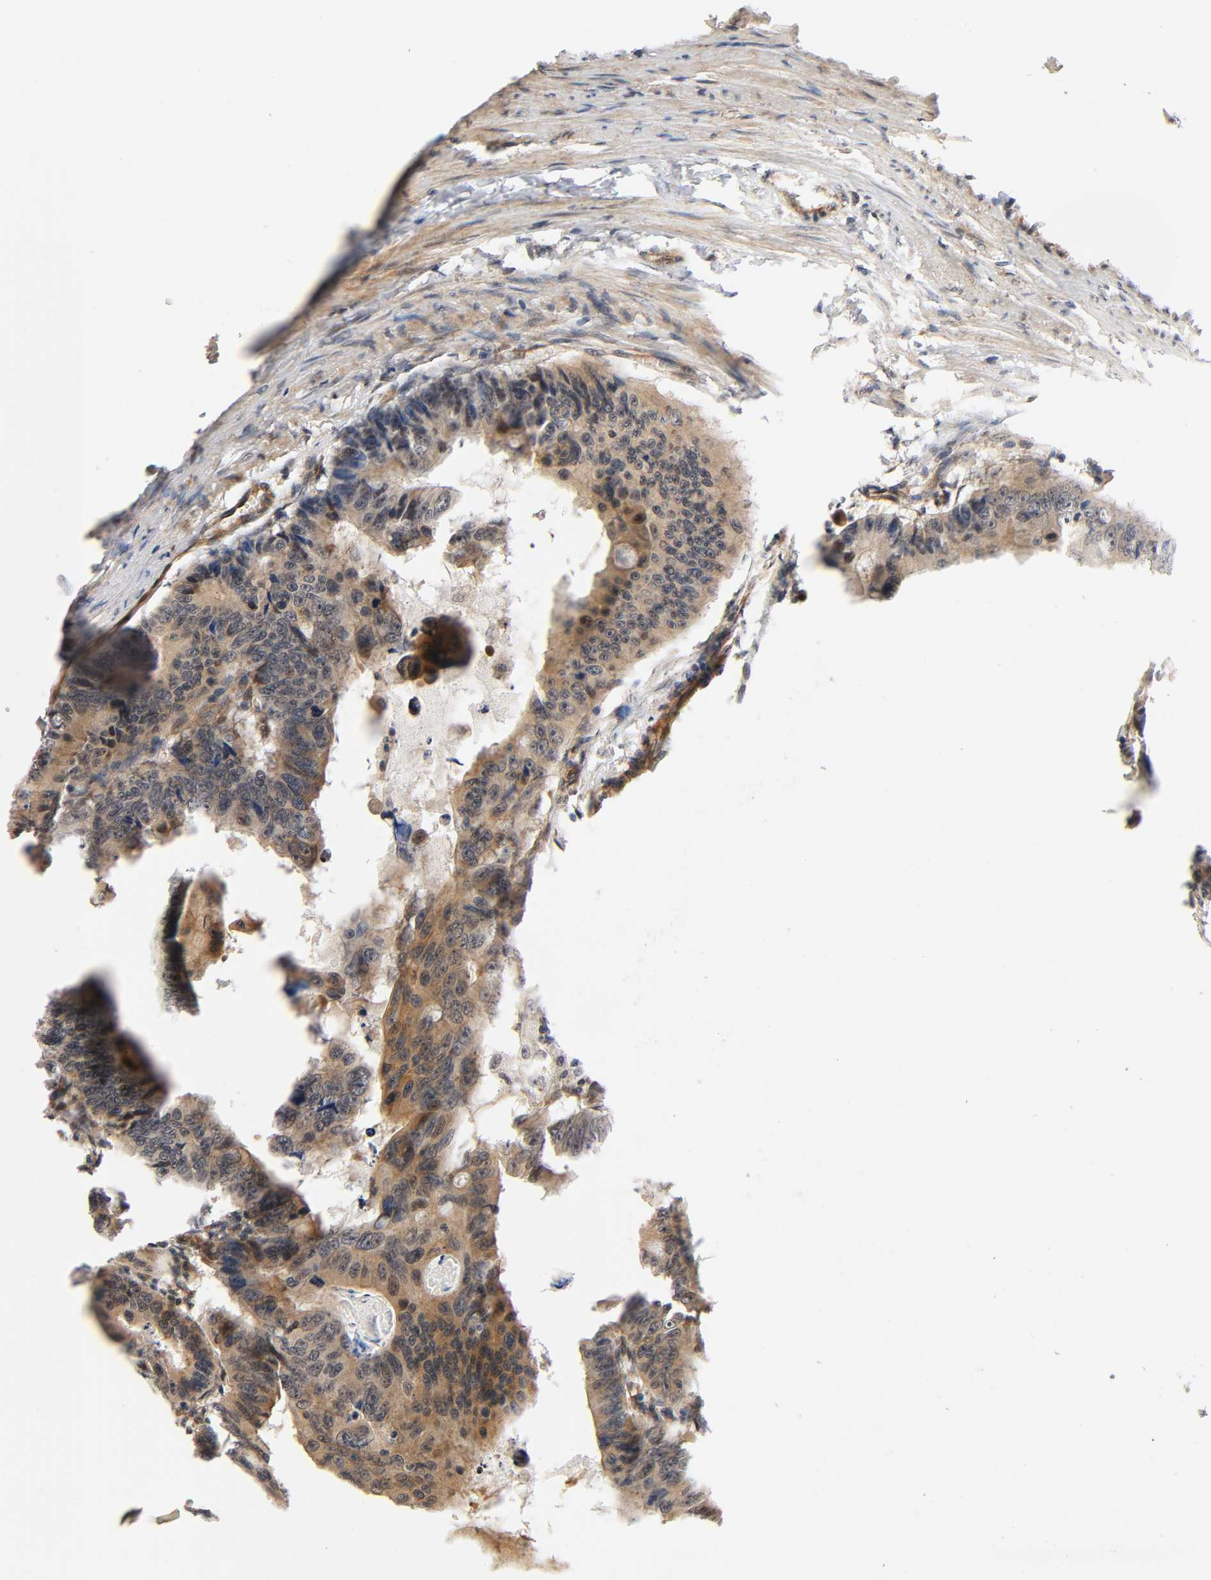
{"staining": {"intensity": "moderate", "quantity": ">75%", "location": "cytoplasmic/membranous"}, "tissue": "colorectal cancer", "cell_type": "Tumor cells", "image_type": "cancer", "snomed": [{"axis": "morphology", "description": "Adenocarcinoma, NOS"}, {"axis": "topography", "description": "Colon"}], "caption": "Immunohistochemical staining of human adenocarcinoma (colorectal) exhibits medium levels of moderate cytoplasmic/membranous protein positivity in about >75% of tumor cells.", "gene": "IQCJ-SCHIP1", "patient": {"sex": "female", "age": 55}}